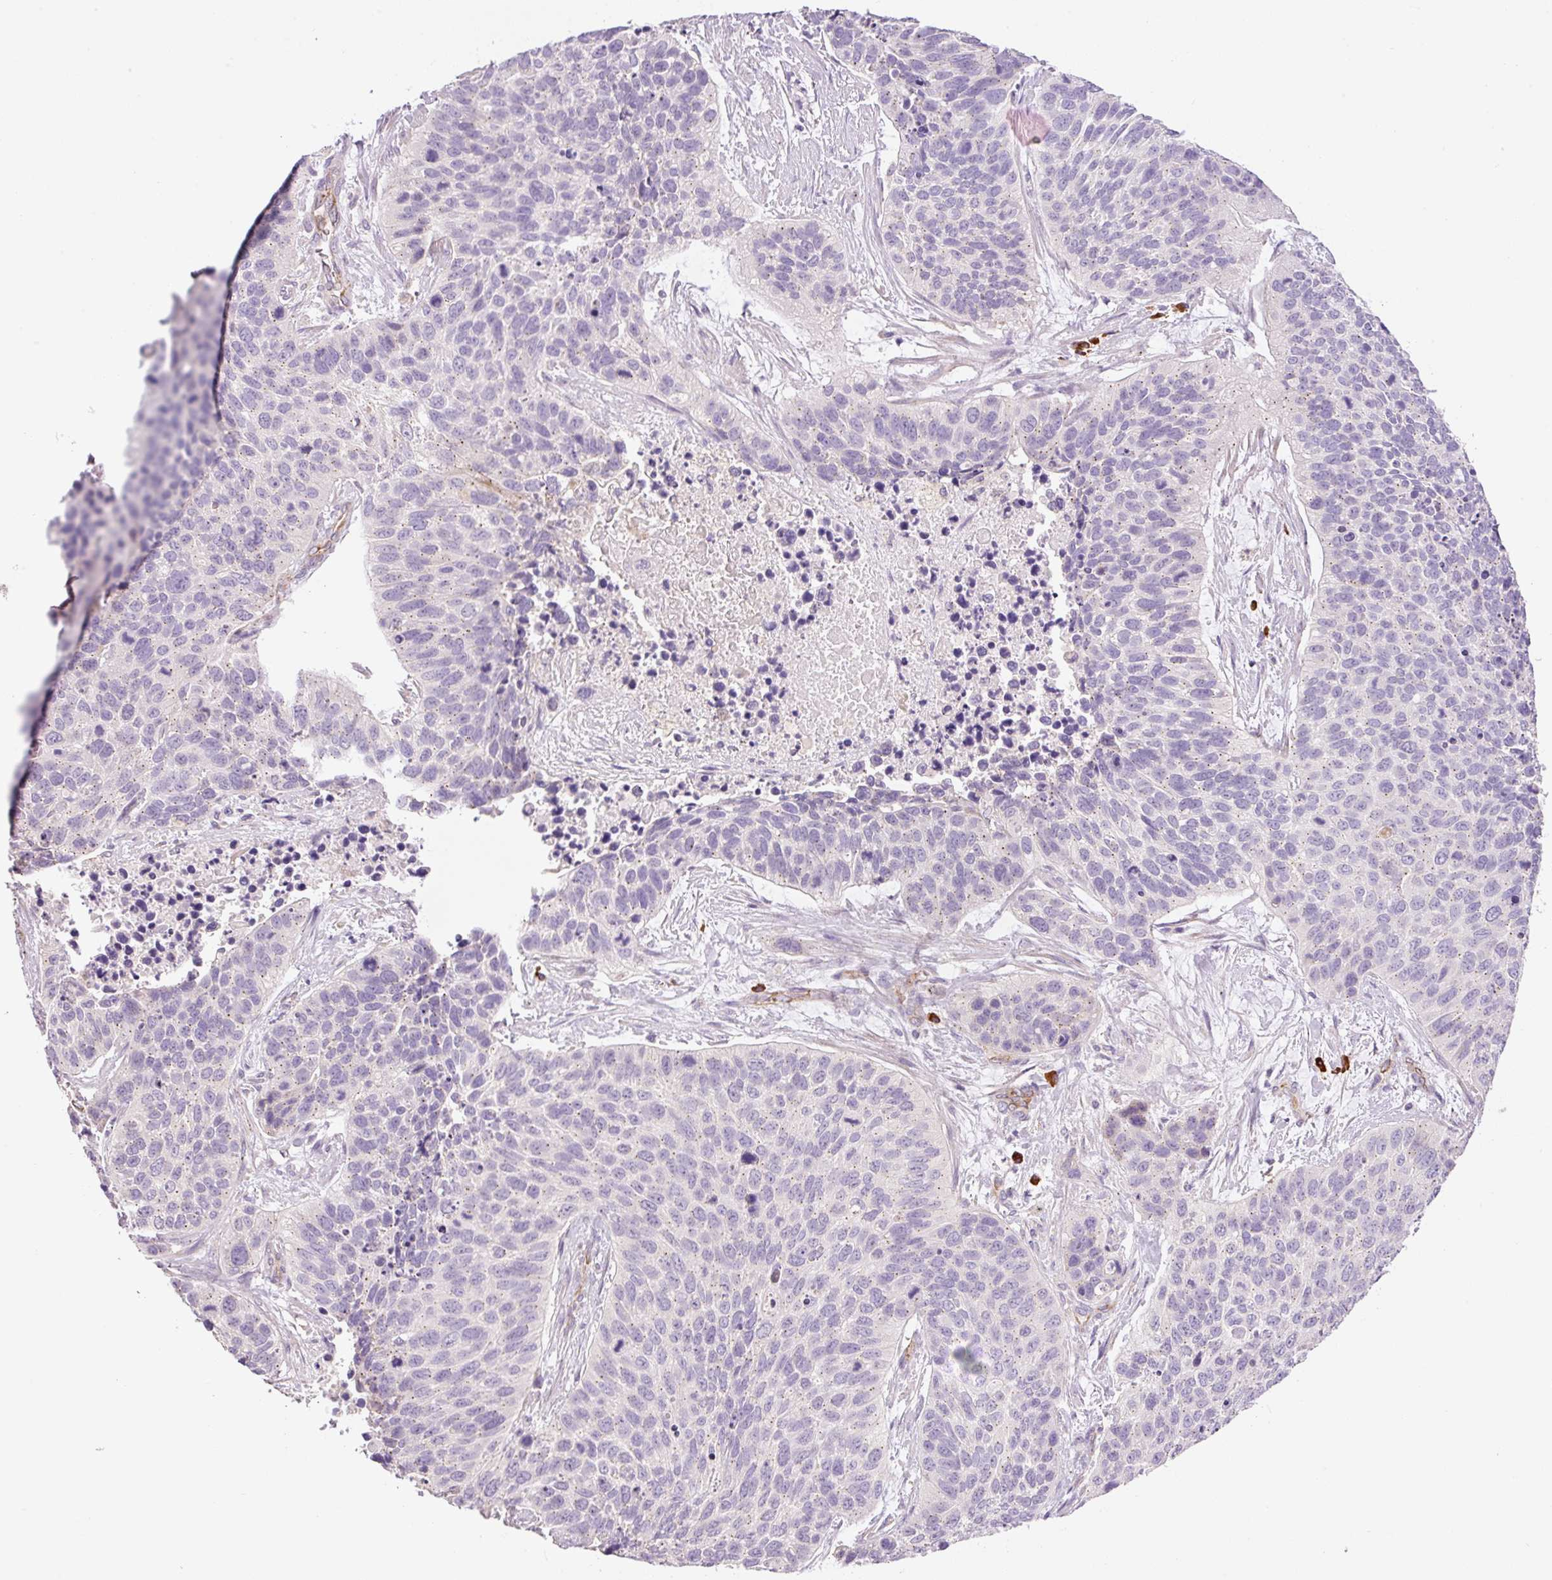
{"staining": {"intensity": "negative", "quantity": "none", "location": "none"}, "tissue": "lung cancer", "cell_type": "Tumor cells", "image_type": "cancer", "snomed": [{"axis": "morphology", "description": "Squamous cell carcinoma, NOS"}, {"axis": "topography", "description": "Lung"}], "caption": "Immunohistochemistry (IHC) of human lung cancer (squamous cell carcinoma) demonstrates no positivity in tumor cells.", "gene": "PNPLA5", "patient": {"sex": "male", "age": 62}}